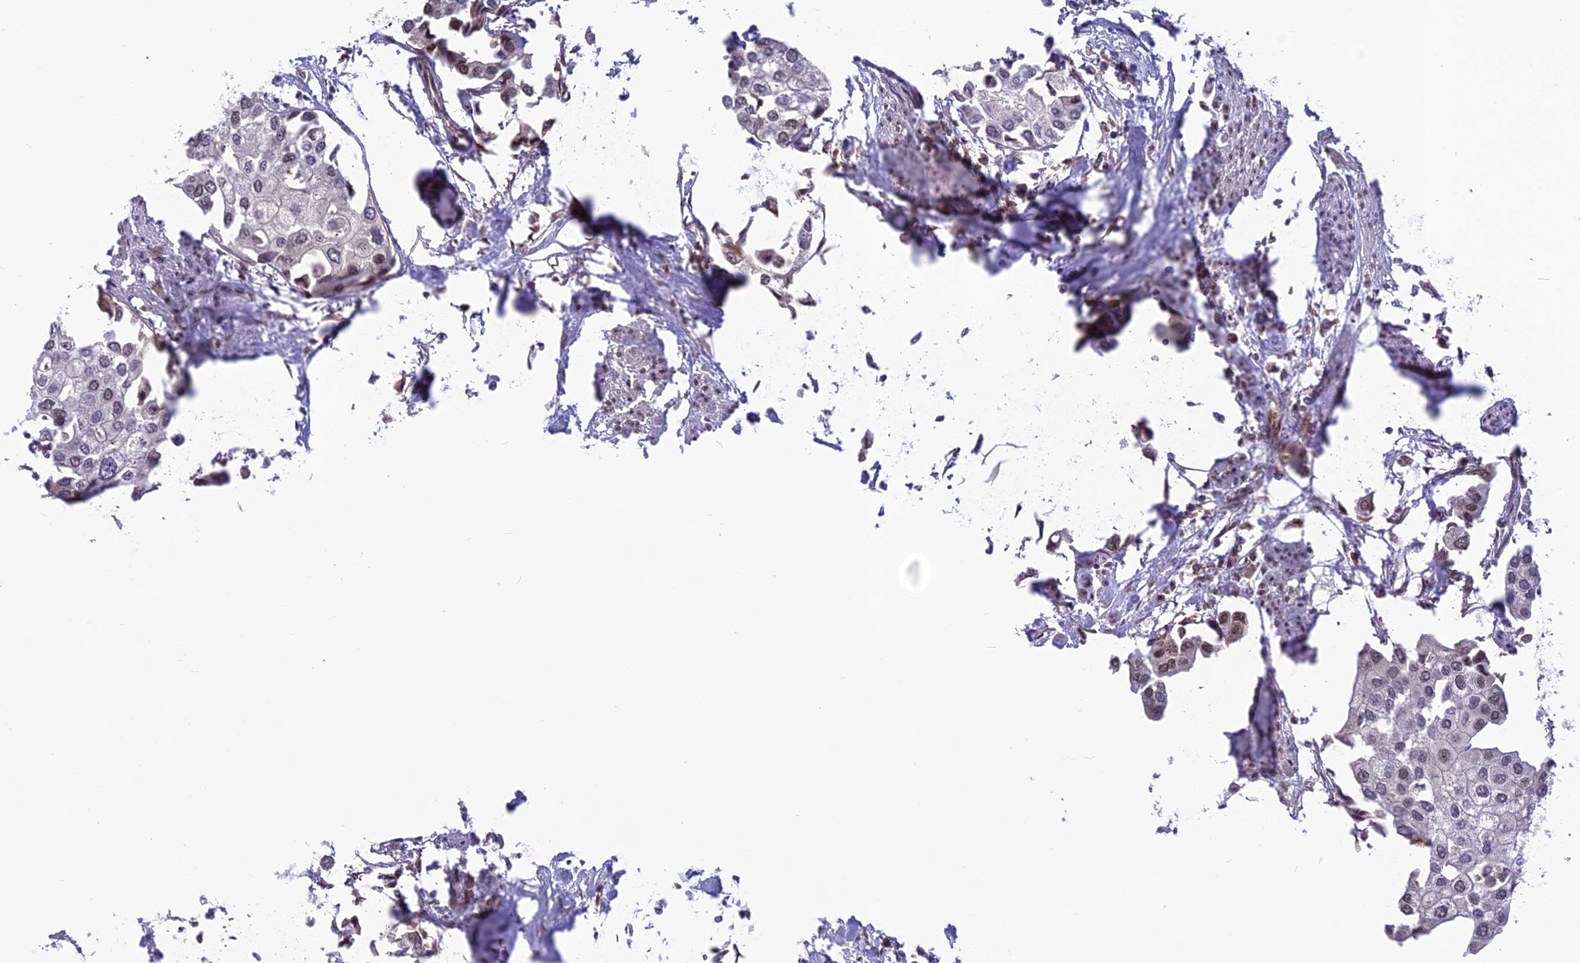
{"staining": {"intensity": "weak", "quantity": "25%-75%", "location": "nuclear"}, "tissue": "urothelial cancer", "cell_type": "Tumor cells", "image_type": "cancer", "snomed": [{"axis": "morphology", "description": "Urothelial carcinoma, High grade"}, {"axis": "topography", "description": "Urinary bladder"}], "caption": "Weak nuclear protein positivity is present in approximately 25%-75% of tumor cells in high-grade urothelial carcinoma. (Brightfield microscopy of DAB IHC at high magnification).", "gene": "RTRAF", "patient": {"sex": "male", "age": 64}}